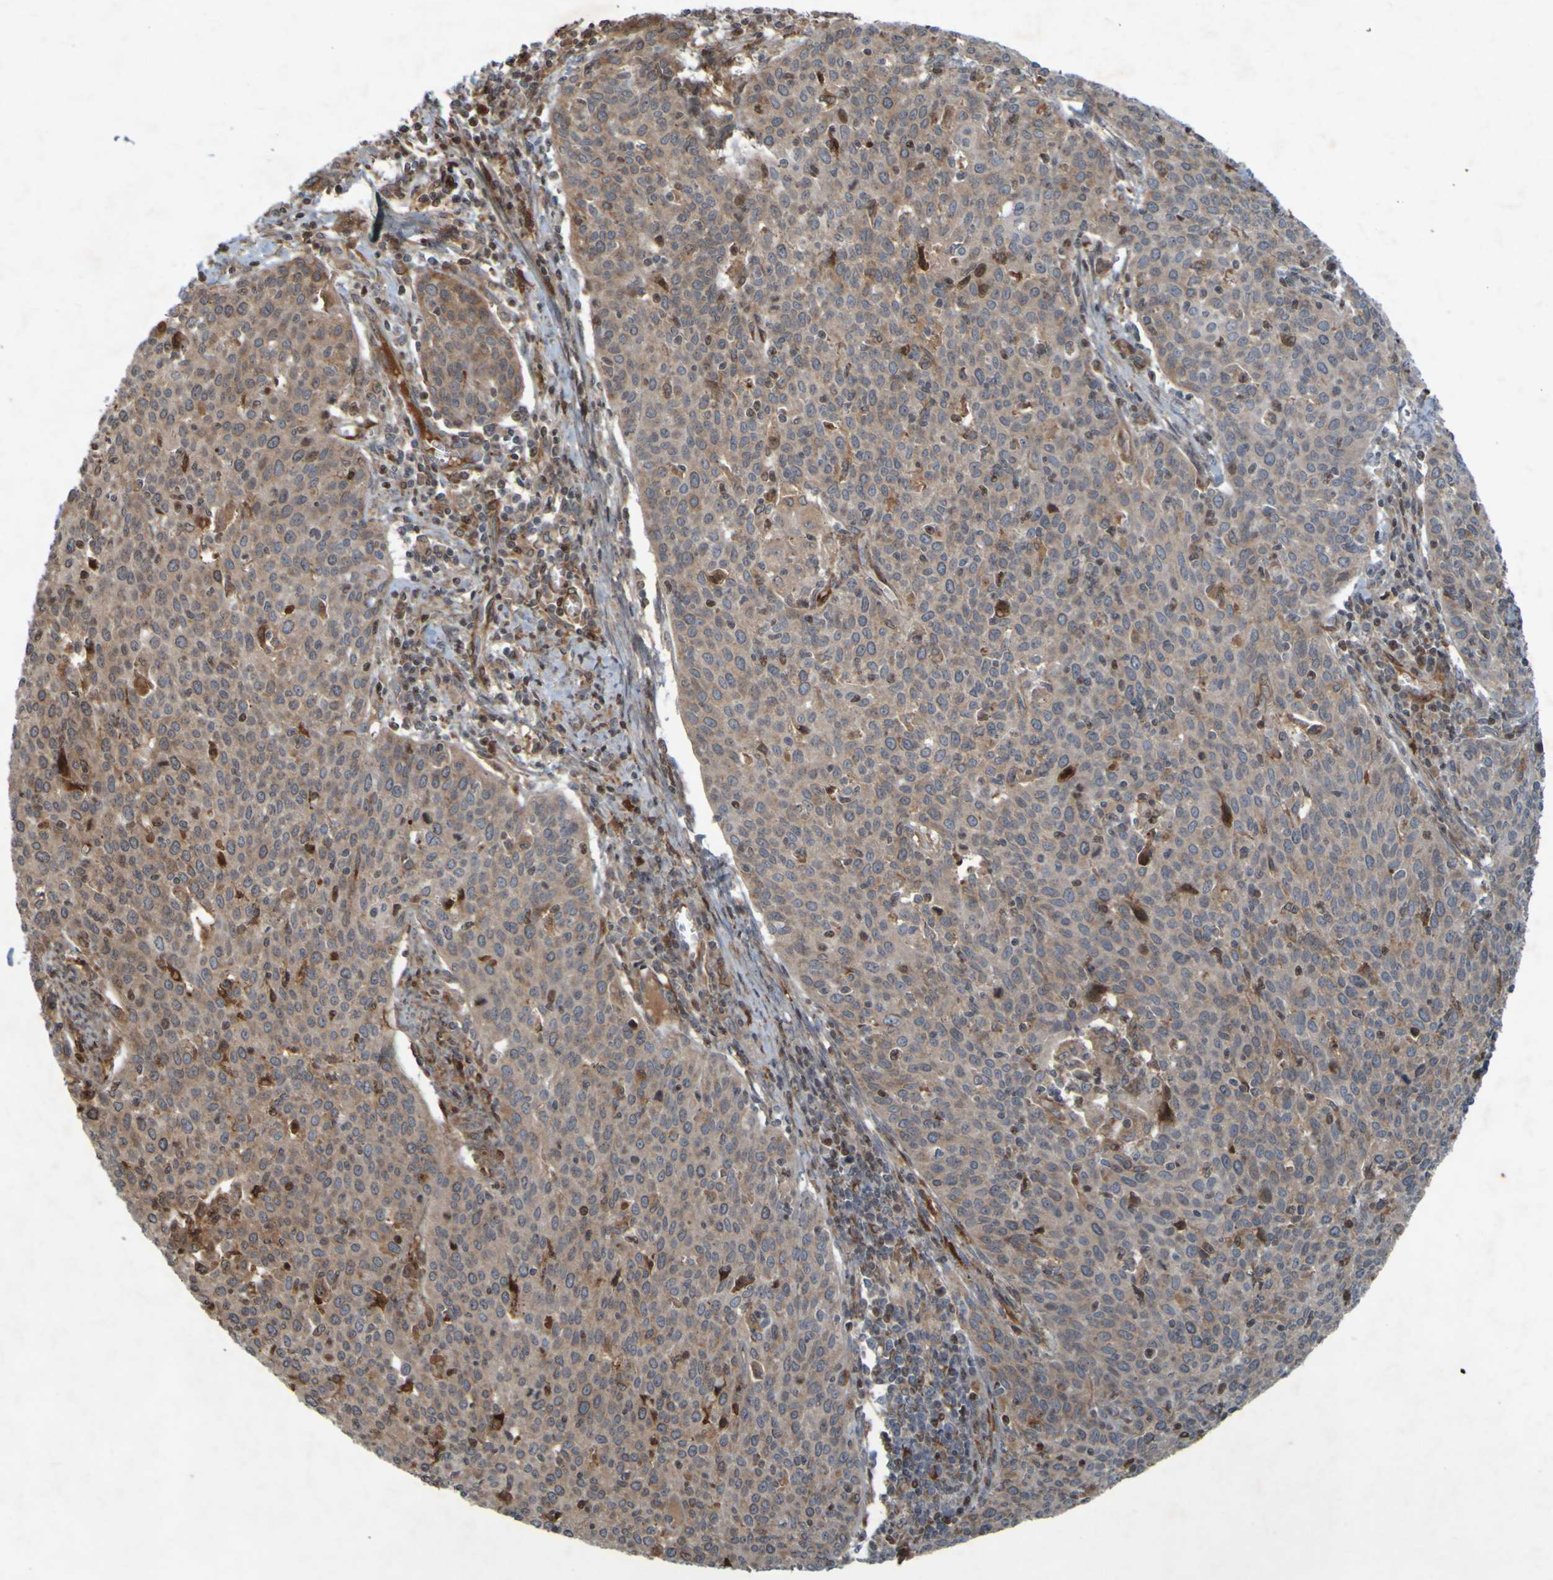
{"staining": {"intensity": "moderate", "quantity": ">75%", "location": "cytoplasmic/membranous"}, "tissue": "cervical cancer", "cell_type": "Tumor cells", "image_type": "cancer", "snomed": [{"axis": "morphology", "description": "Squamous cell carcinoma, NOS"}, {"axis": "topography", "description": "Cervix"}], "caption": "Cervical squamous cell carcinoma tissue reveals moderate cytoplasmic/membranous expression in approximately >75% of tumor cells (DAB (3,3'-diaminobenzidine) IHC, brown staining for protein, blue staining for nuclei).", "gene": "GUCY1A1", "patient": {"sex": "female", "age": 38}}